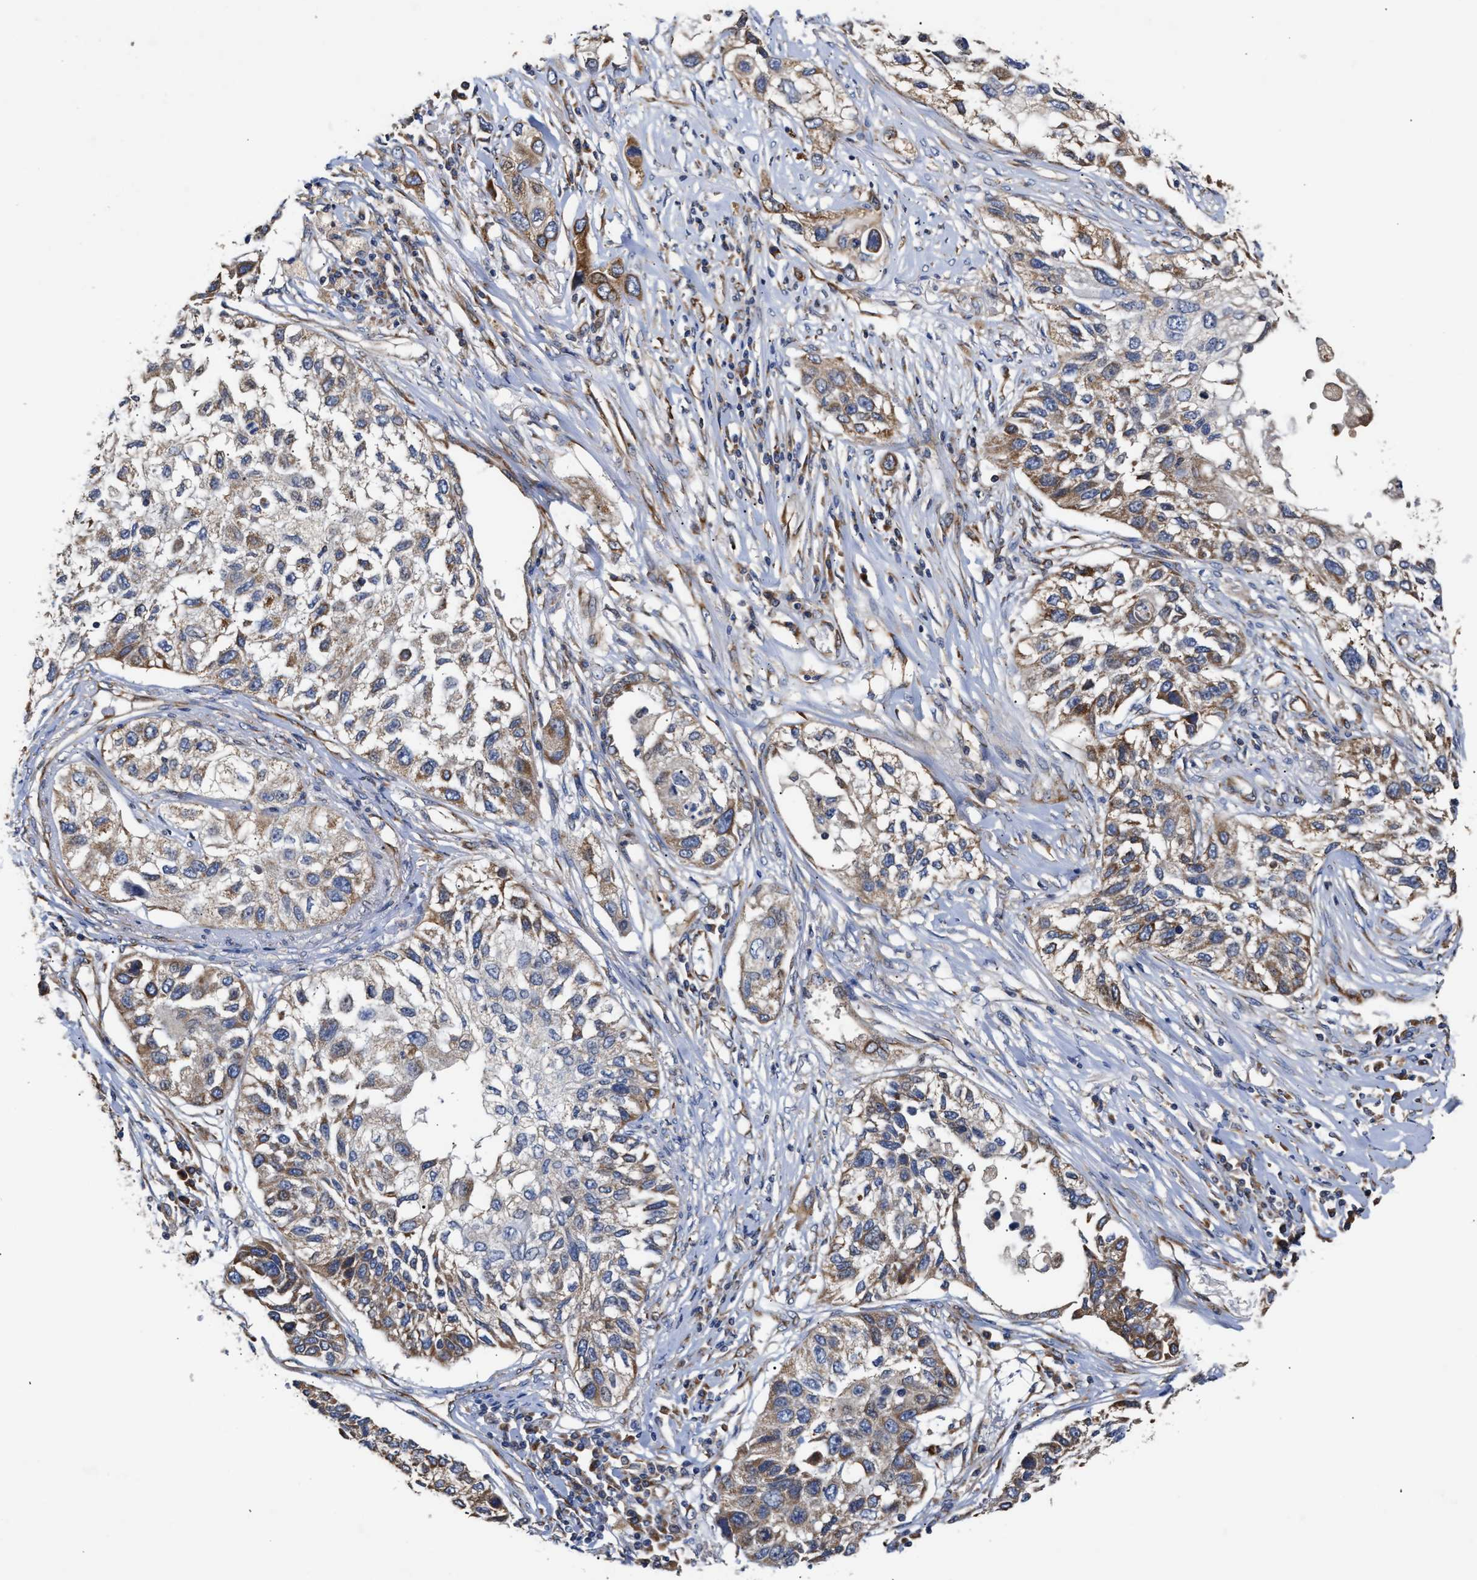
{"staining": {"intensity": "moderate", "quantity": "25%-75%", "location": "cytoplasmic/membranous"}, "tissue": "lung cancer", "cell_type": "Tumor cells", "image_type": "cancer", "snomed": [{"axis": "morphology", "description": "Squamous cell carcinoma, NOS"}, {"axis": "topography", "description": "Lung"}], "caption": "Immunohistochemical staining of lung cancer displays medium levels of moderate cytoplasmic/membranous protein staining in about 25%-75% of tumor cells. The staining was performed using DAB, with brown indicating positive protein expression. Nuclei are stained blue with hematoxylin.", "gene": "MALSU1", "patient": {"sex": "male", "age": 71}}